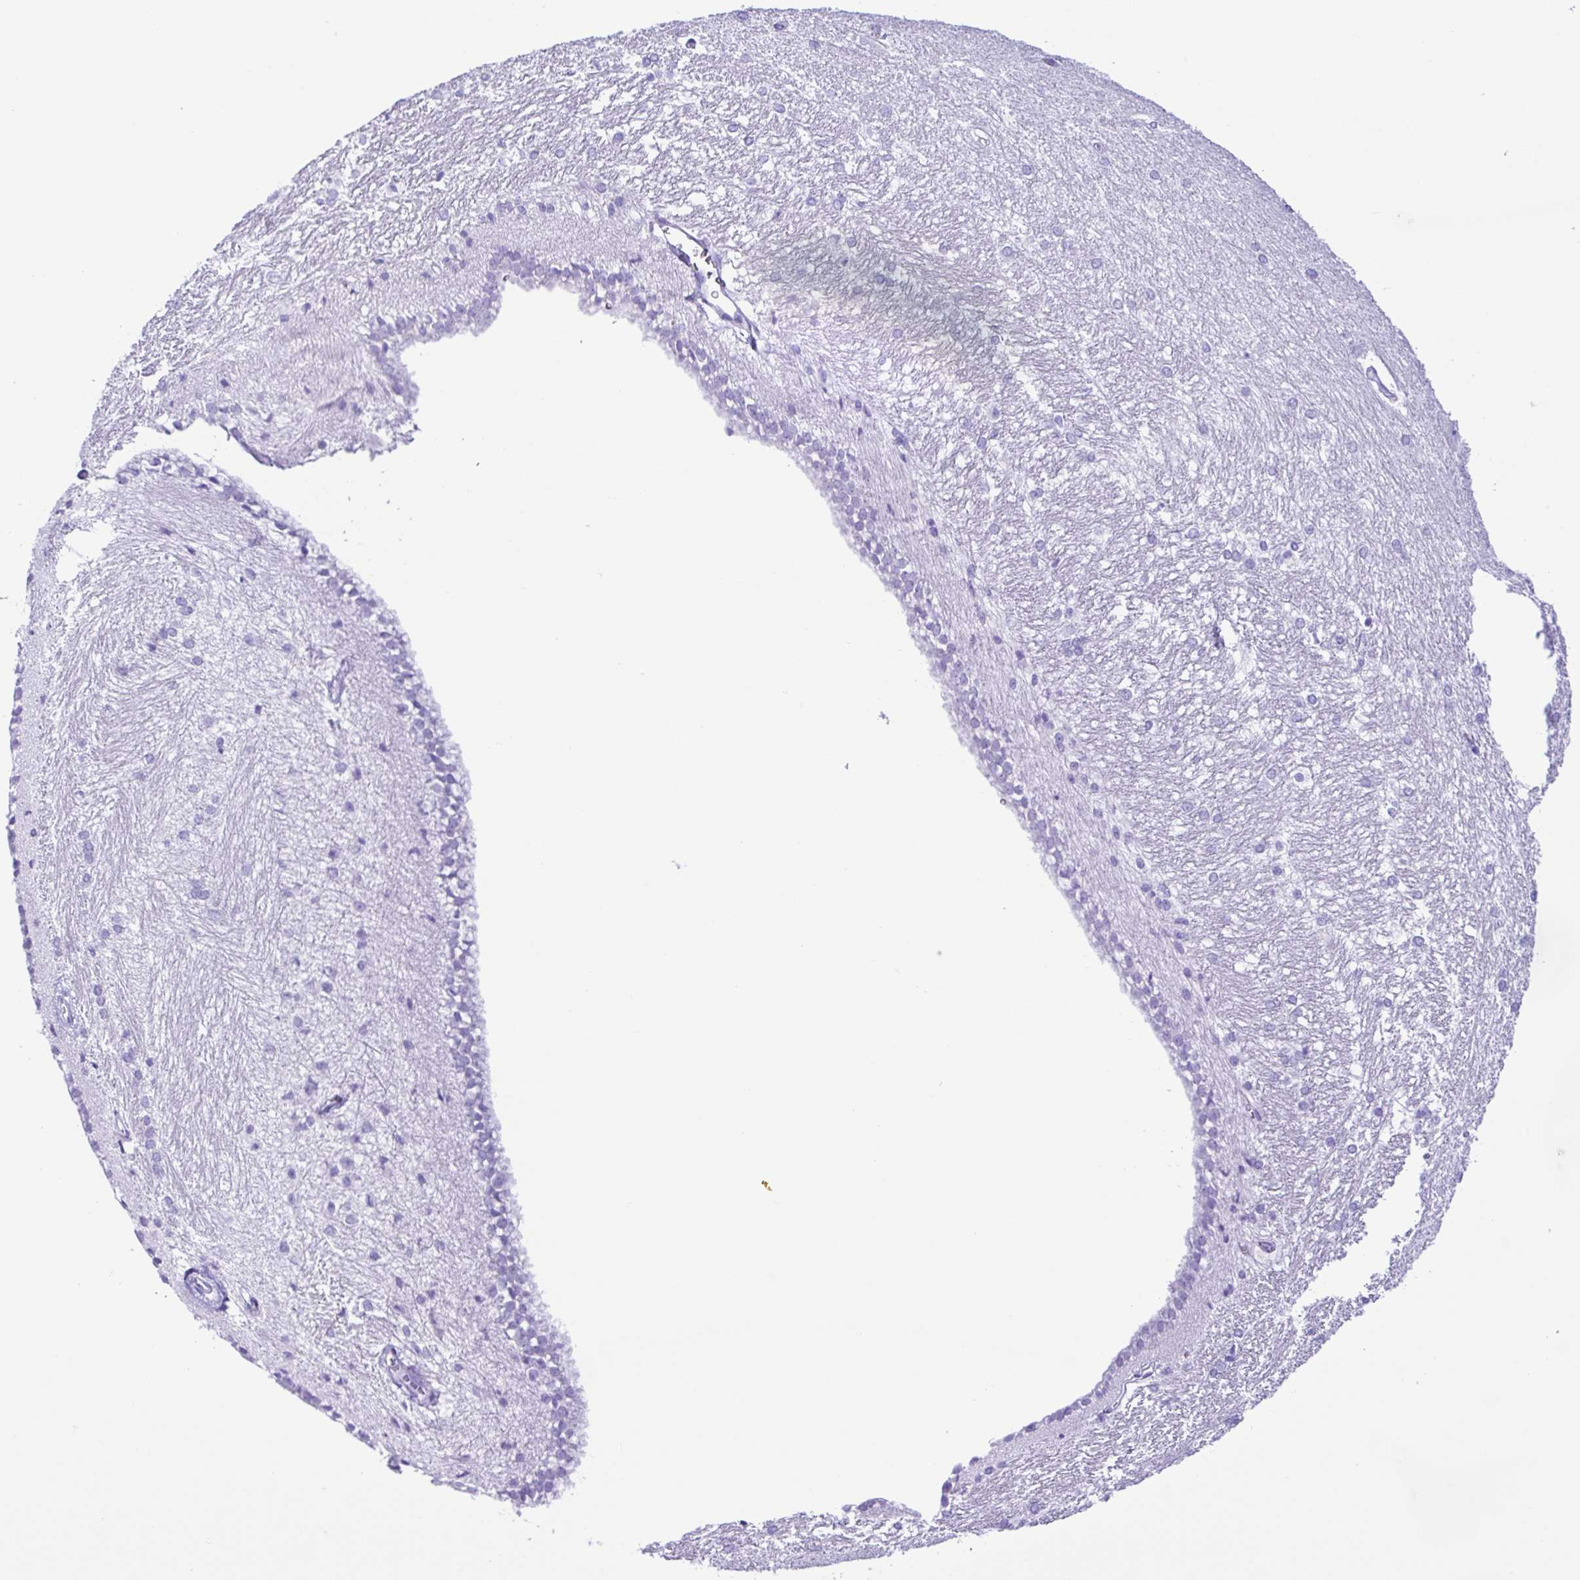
{"staining": {"intensity": "negative", "quantity": "none", "location": "none"}, "tissue": "hippocampus", "cell_type": "Glial cells", "image_type": "normal", "snomed": [{"axis": "morphology", "description": "Normal tissue, NOS"}, {"axis": "topography", "description": "Cerebral cortex"}, {"axis": "topography", "description": "Hippocampus"}], "caption": "Immunohistochemical staining of benign hippocampus shows no significant expression in glial cells. (Brightfield microscopy of DAB (3,3'-diaminobenzidine) immunohistochemistry at high magnification).", "gene": "ERP27", "patient": {"sex": "female", "age": 19}}